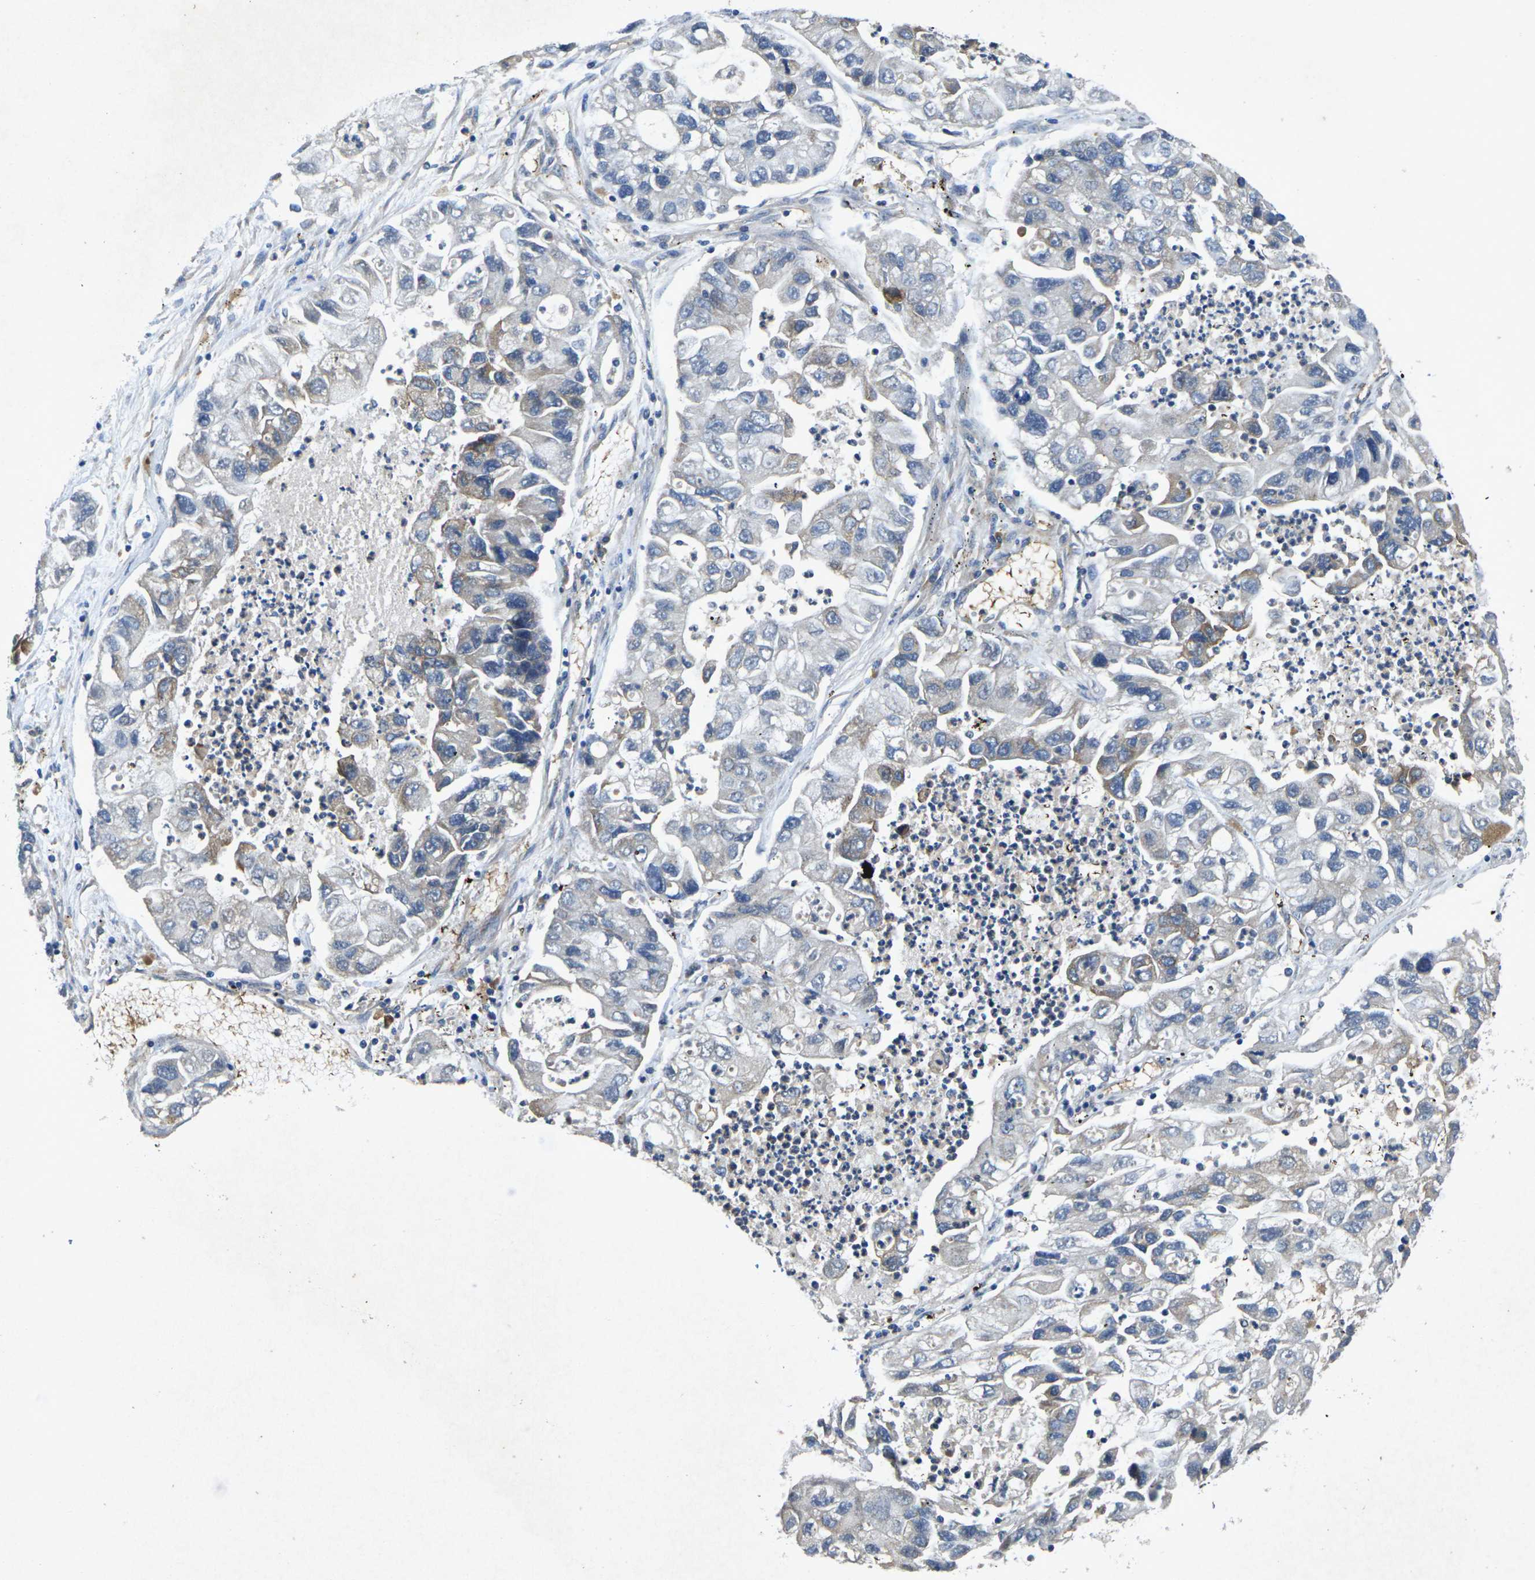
{"staining": {"intensity": "moderate", "quantity": "<25%", "location": "cytoplasmic/membranous"}, "tissue": "lung cancer", "cell_type": "Tumor cells", "image_type": "cancer", "snomed": [{"axis": "morphology", "description": "Adenocarcinoma, NOS"}, {"axis": "topography", "description": "Lung"}], "caption": "Brown immunohistochemical staining in lung cancer demonstrates moderate cytoplasmic/membranous positivity in approximately <25% of tumor cells. (IHC, brightfield microscopy, high magnification).", "gene": "KIF1B", "patient": {"sex": "female", "age": 51}}